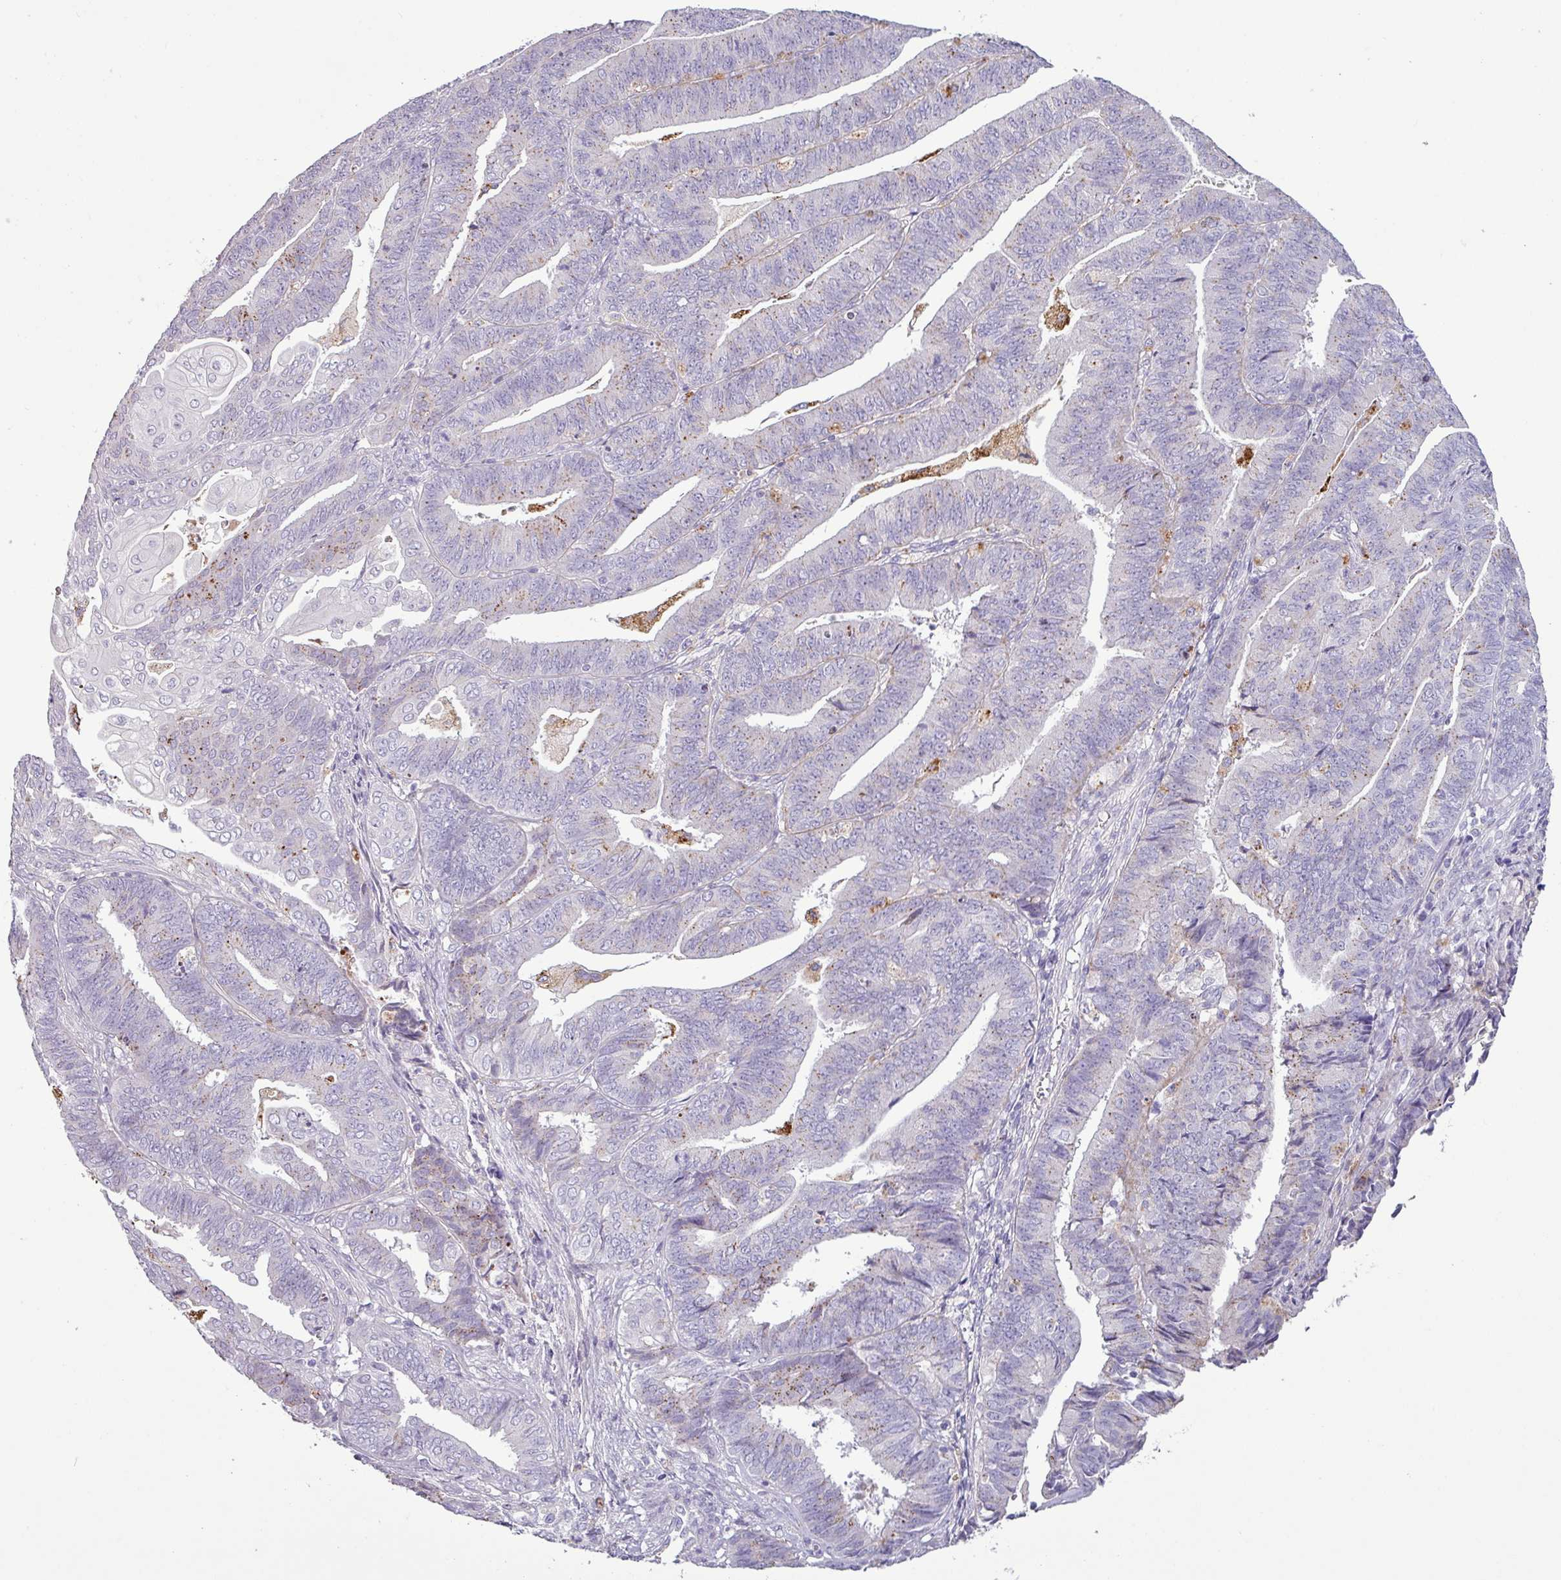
{"staining": {"intensity": "negative", "quantity": "none", "location": "none"}, "tissue": "endometrial cancer", "cell_type": "Tumor cells", "image_type": "cancer", "snomed": [{"axis": "morphology", "description": "Adenocarcinoma, NOS"}, {"axis": "topography", "description": "Endometrium"}], "caption": "There is no significant staining in tumor cells of endometrial adenocarcinoma. Nuclei are stained in blue.", "gene": "C4B", "patient": {"sex": "female", "age": 73}}